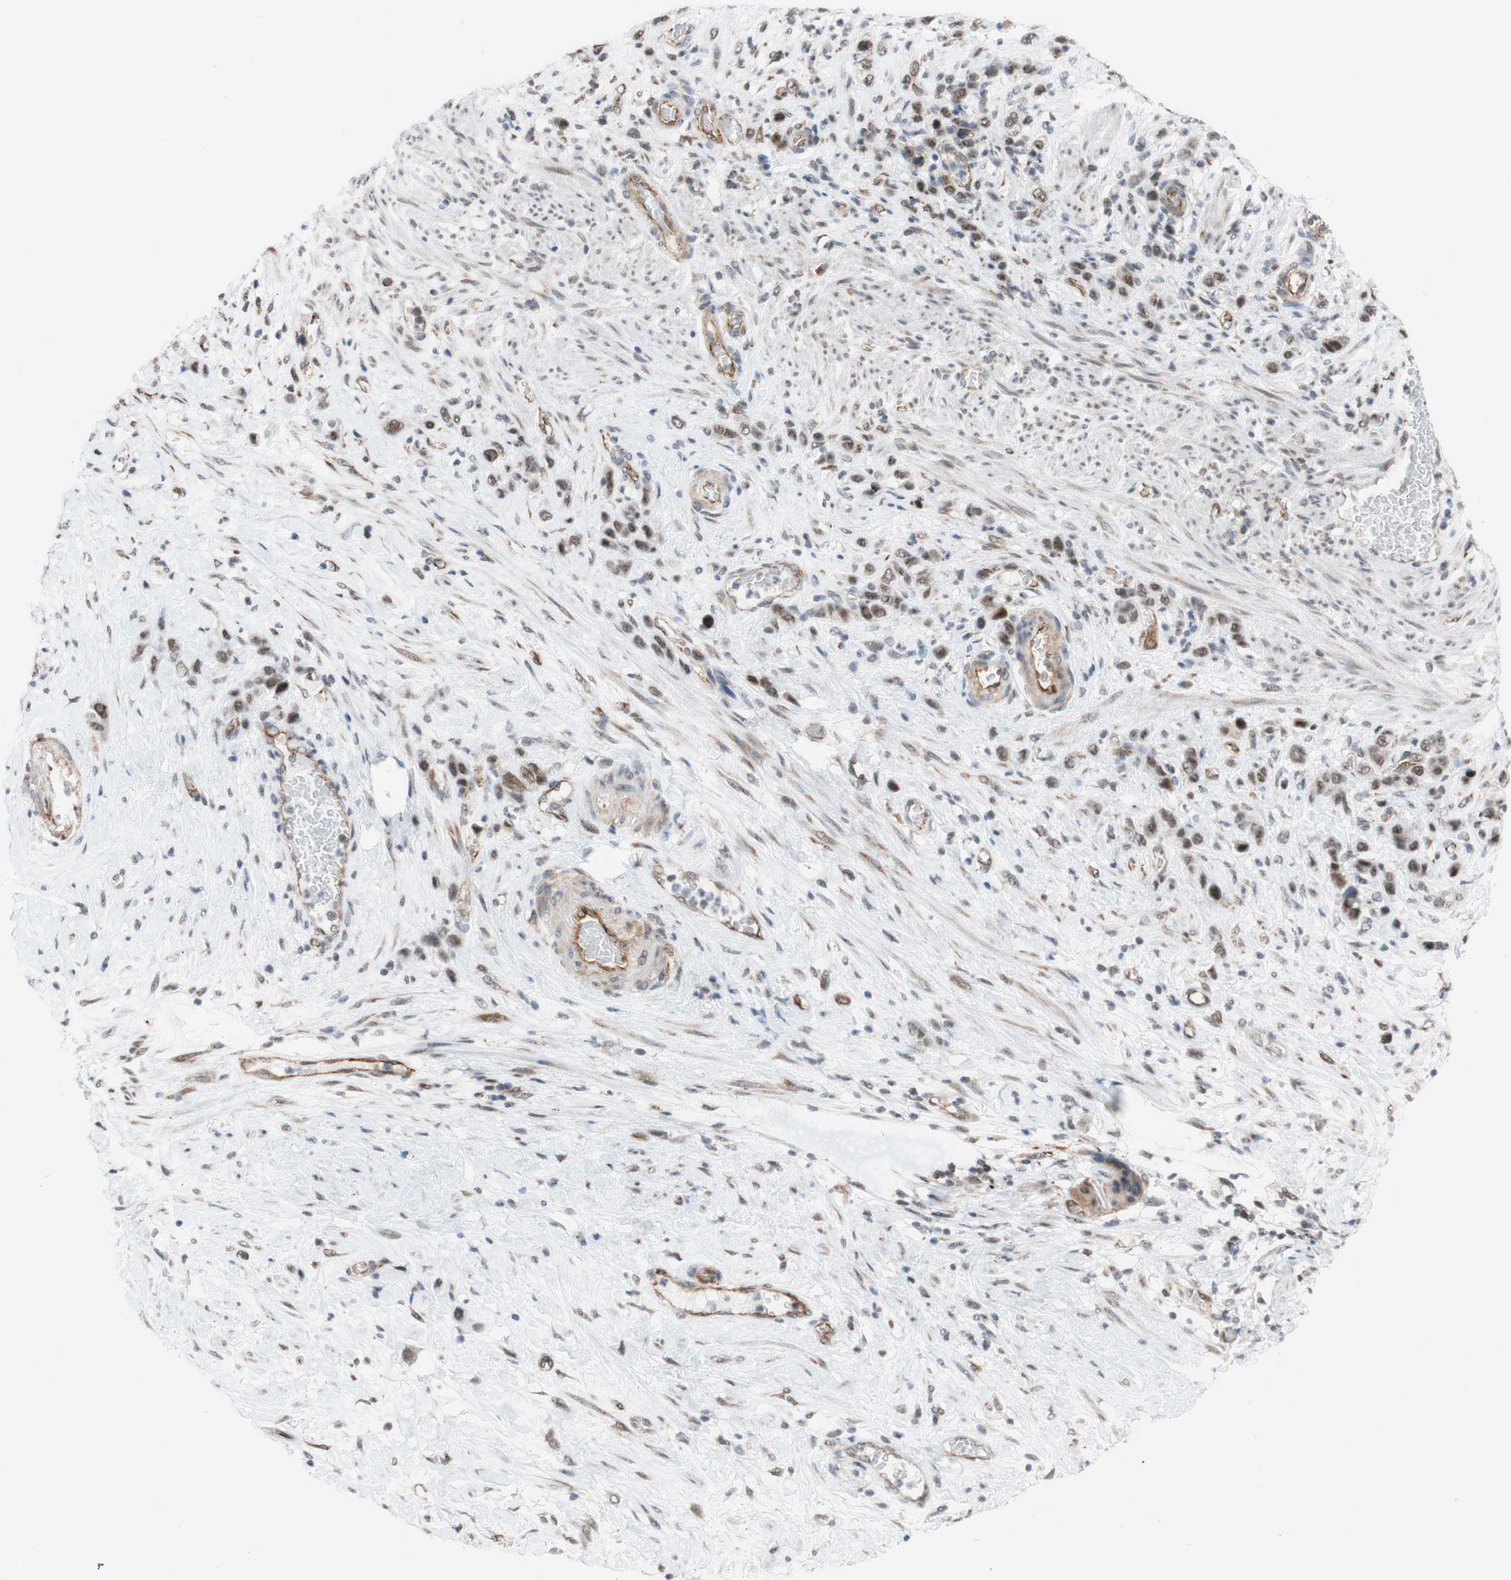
{"staining": {"intensity": "moderate", "quantity": ">75%", "location": "nuclear"}, "tissue": "stomach cancer", "cell_type": "Tumor cells", "image_type": "cancer", "snomed": [{"axis": "morphology", "description": "Adenocarcinoma, NOS"}, {"axis": "morphology", "description": "Adenocarcinoma, High grade"}, {"axis": "topography", "description": "Stomach, upper"}, {"axis": "topography", "description": "Stomach, lower"}], "caption": "Brown immunohistochemical staining in adenocarcinoma (stomach) shows moderate nuclear positivity in approximately >75% of tumor cells.", "gene": "SAP18", "patient": {"sex": "female", "age": 65}}